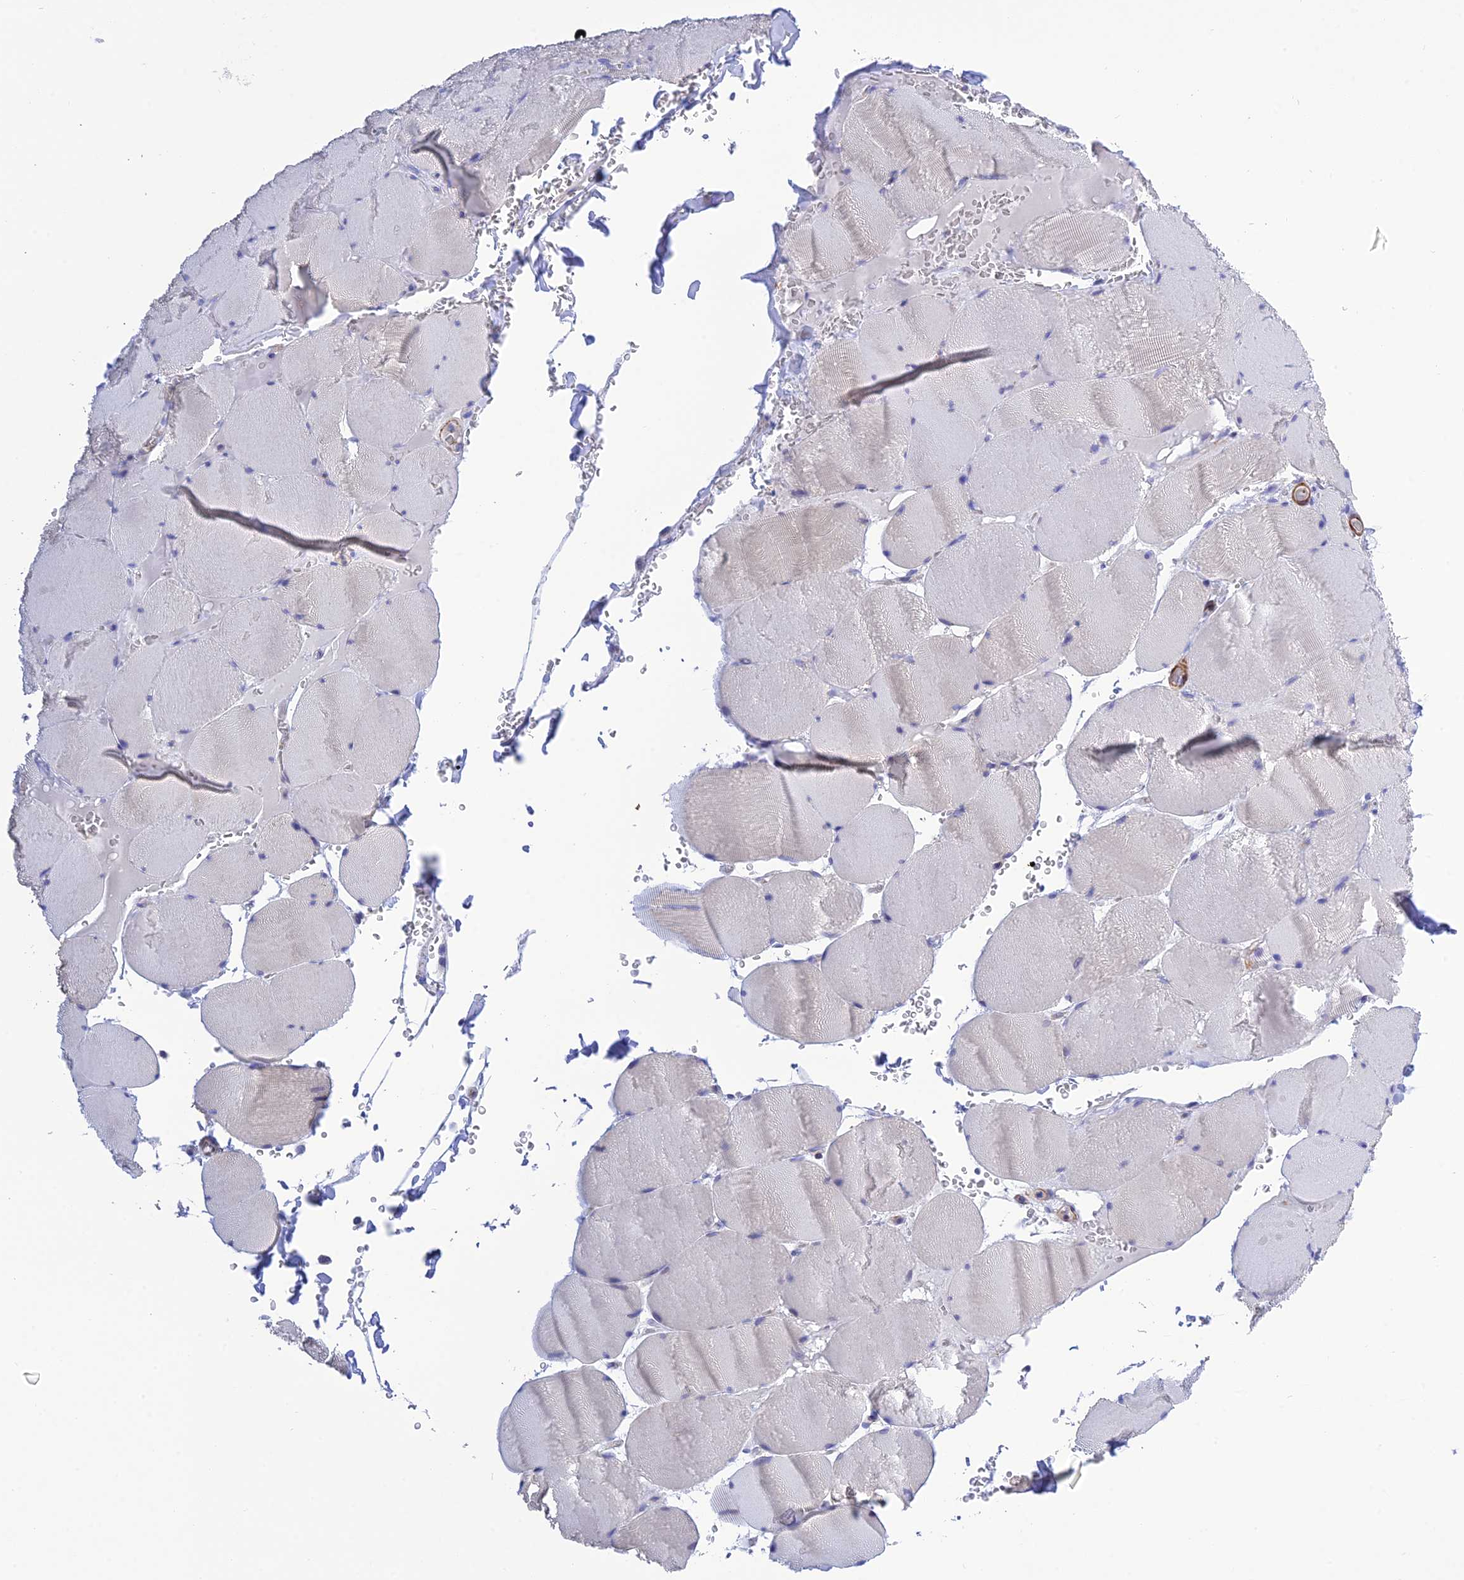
{"staining": {"intensity": "negative", "quantity": "none", "location": "none"}, "tissue": "skeletal muscle", "cell_type": "Myocytes", "image_type": "normal", "snomed": [{"axis": "morphology", "description": "Normal tissue, NOS"}, {"axis": "topography", "description": "Skeletal muscle"}, {"axis": "topography", "description": "Head-Neck"}], "caption": "The IHC micrograph has no significant staining in myocytes of skeletal muscle.", "gene": "ZDHHC16", "patient": {"sex": "male", "age": 66}}